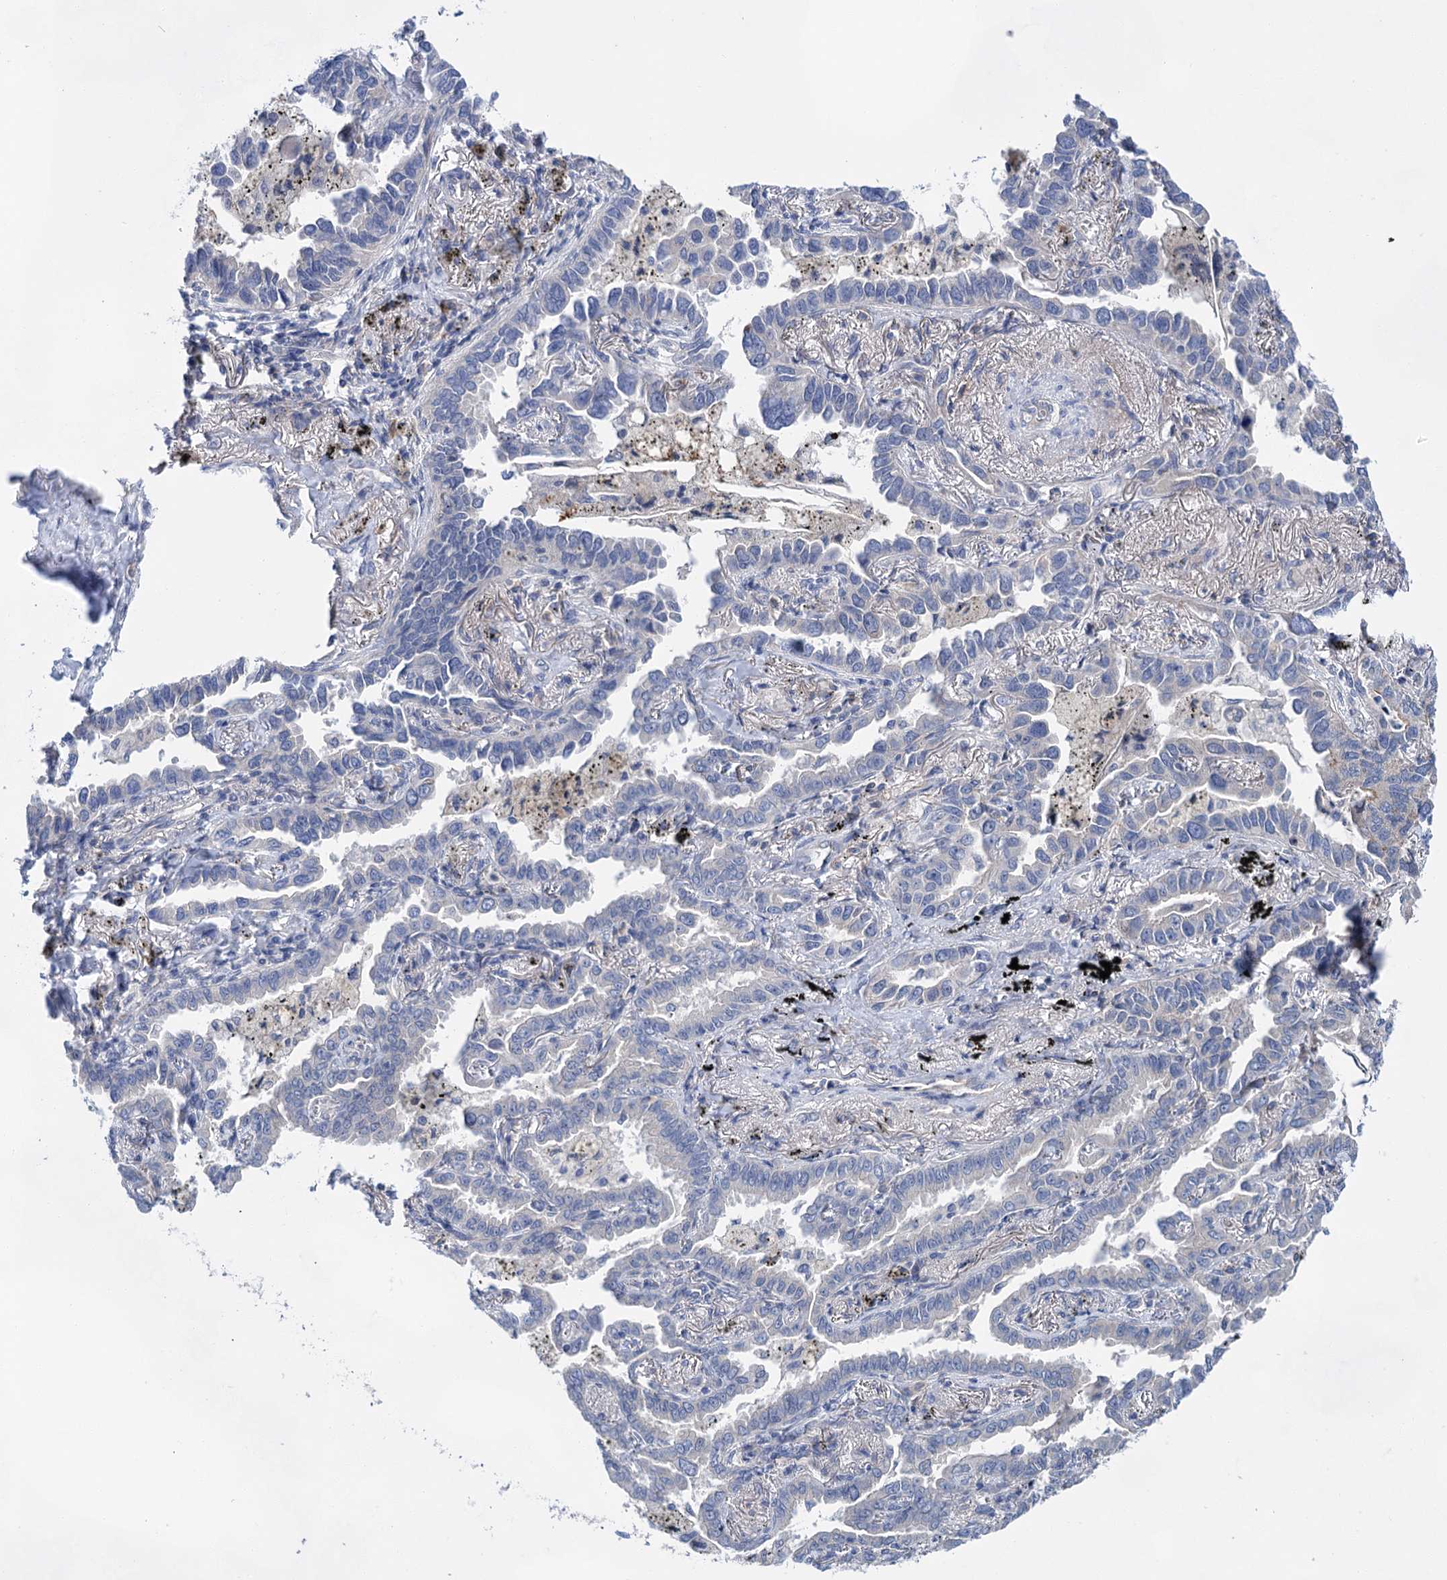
{"staining": {"intensity": "negative", "quantity": "none", "location": "none"}, "tissue": "lung cancer", "cell_type": "Tumor cells", "image_type": "cancer", "snomed": [{"axis": "morphology", "description": "Adenocarcinoma, NOS"}, {"axis": "topography", "description": "Lung"}], "caption": "The histopathology image reveals no significant staining in tumor cells of lung adenocarcinoma. Nuclei are stained in blue.", "gene": "MORN3", "patient": {"sex": "male", "age": 67}}